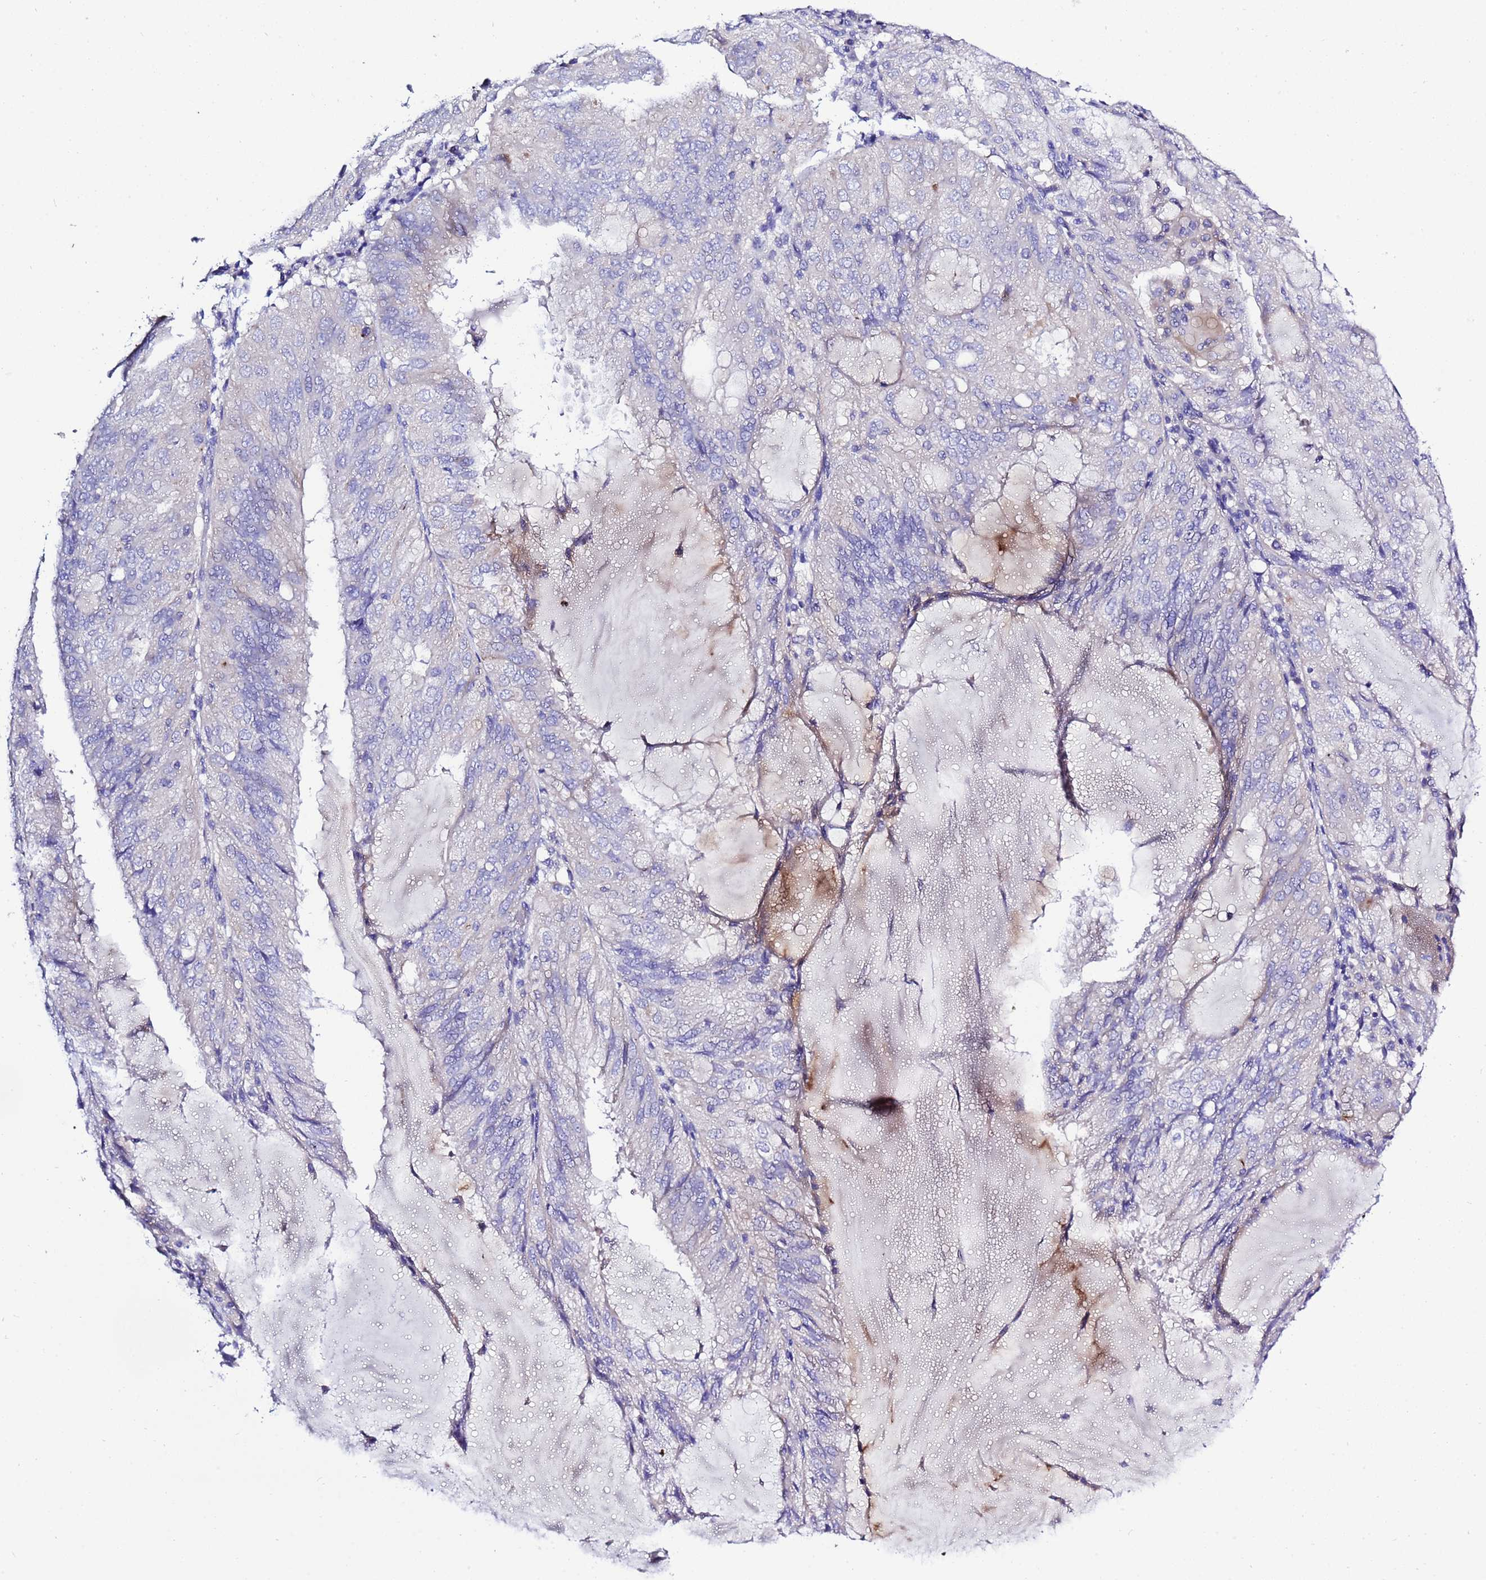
{"staining": {"intensity": "negative", "quantity": "none", "location": "none"}, "tissue": "endometrial cancer", "cell_type": "Tumor cells", "image_type": "cancer", "snomed": [{"axis": "morphology", "description": "Adenocarcinoma, NOS"}, {"axis": "topography", "description": "Endometrium"}], "caption": "Micrograph shows no significant protein positivity in tumor cells of endometrial cancer.", "gene": "KICS2", "patient": {"sex": "female", "age": 81}}